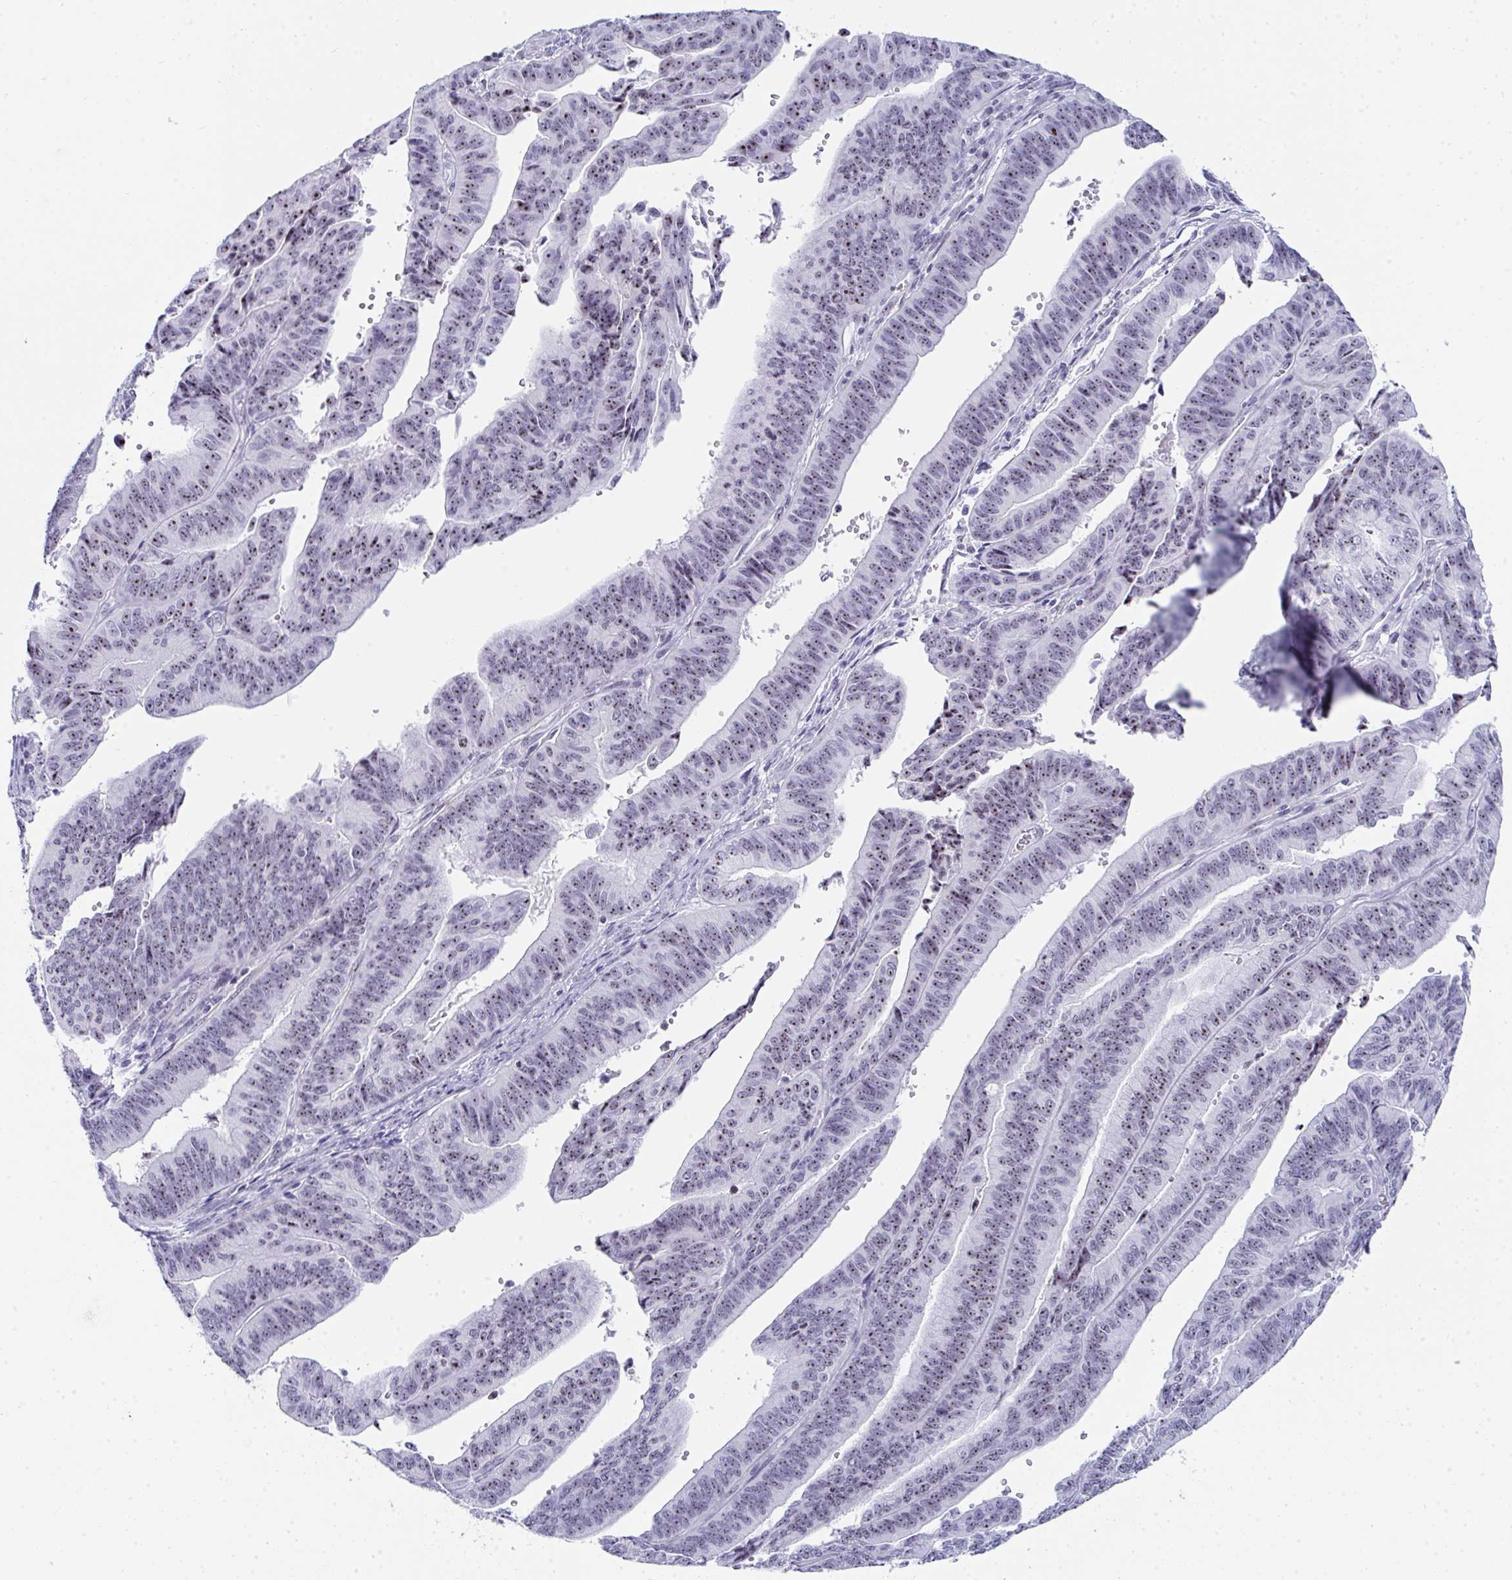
{"staining": {"intensity": "moderate", "quantity": ">75%", "location": "nuclear"}, "tissue": "endometrial cancer", "cell_type": "Tumor cells", "image_type": "cancer", "snomed": [{"axis": "morphology", "description": "Adenocarcinoma, NOS"}, {"axis": "topography", "description": "Endometrium"}], "caption": "A high-resolution image shows IHC staining of adenocarcinoma (endometrial), which reveals moderate nuclear staining in about >75% of tumor cells. (DAB (3,3'-diaminobenzidine) IHC, brown staining for protein, blue staining for nuclei).", "gene": "NOP10", "patient": {"sex": "female", "age": 65}}